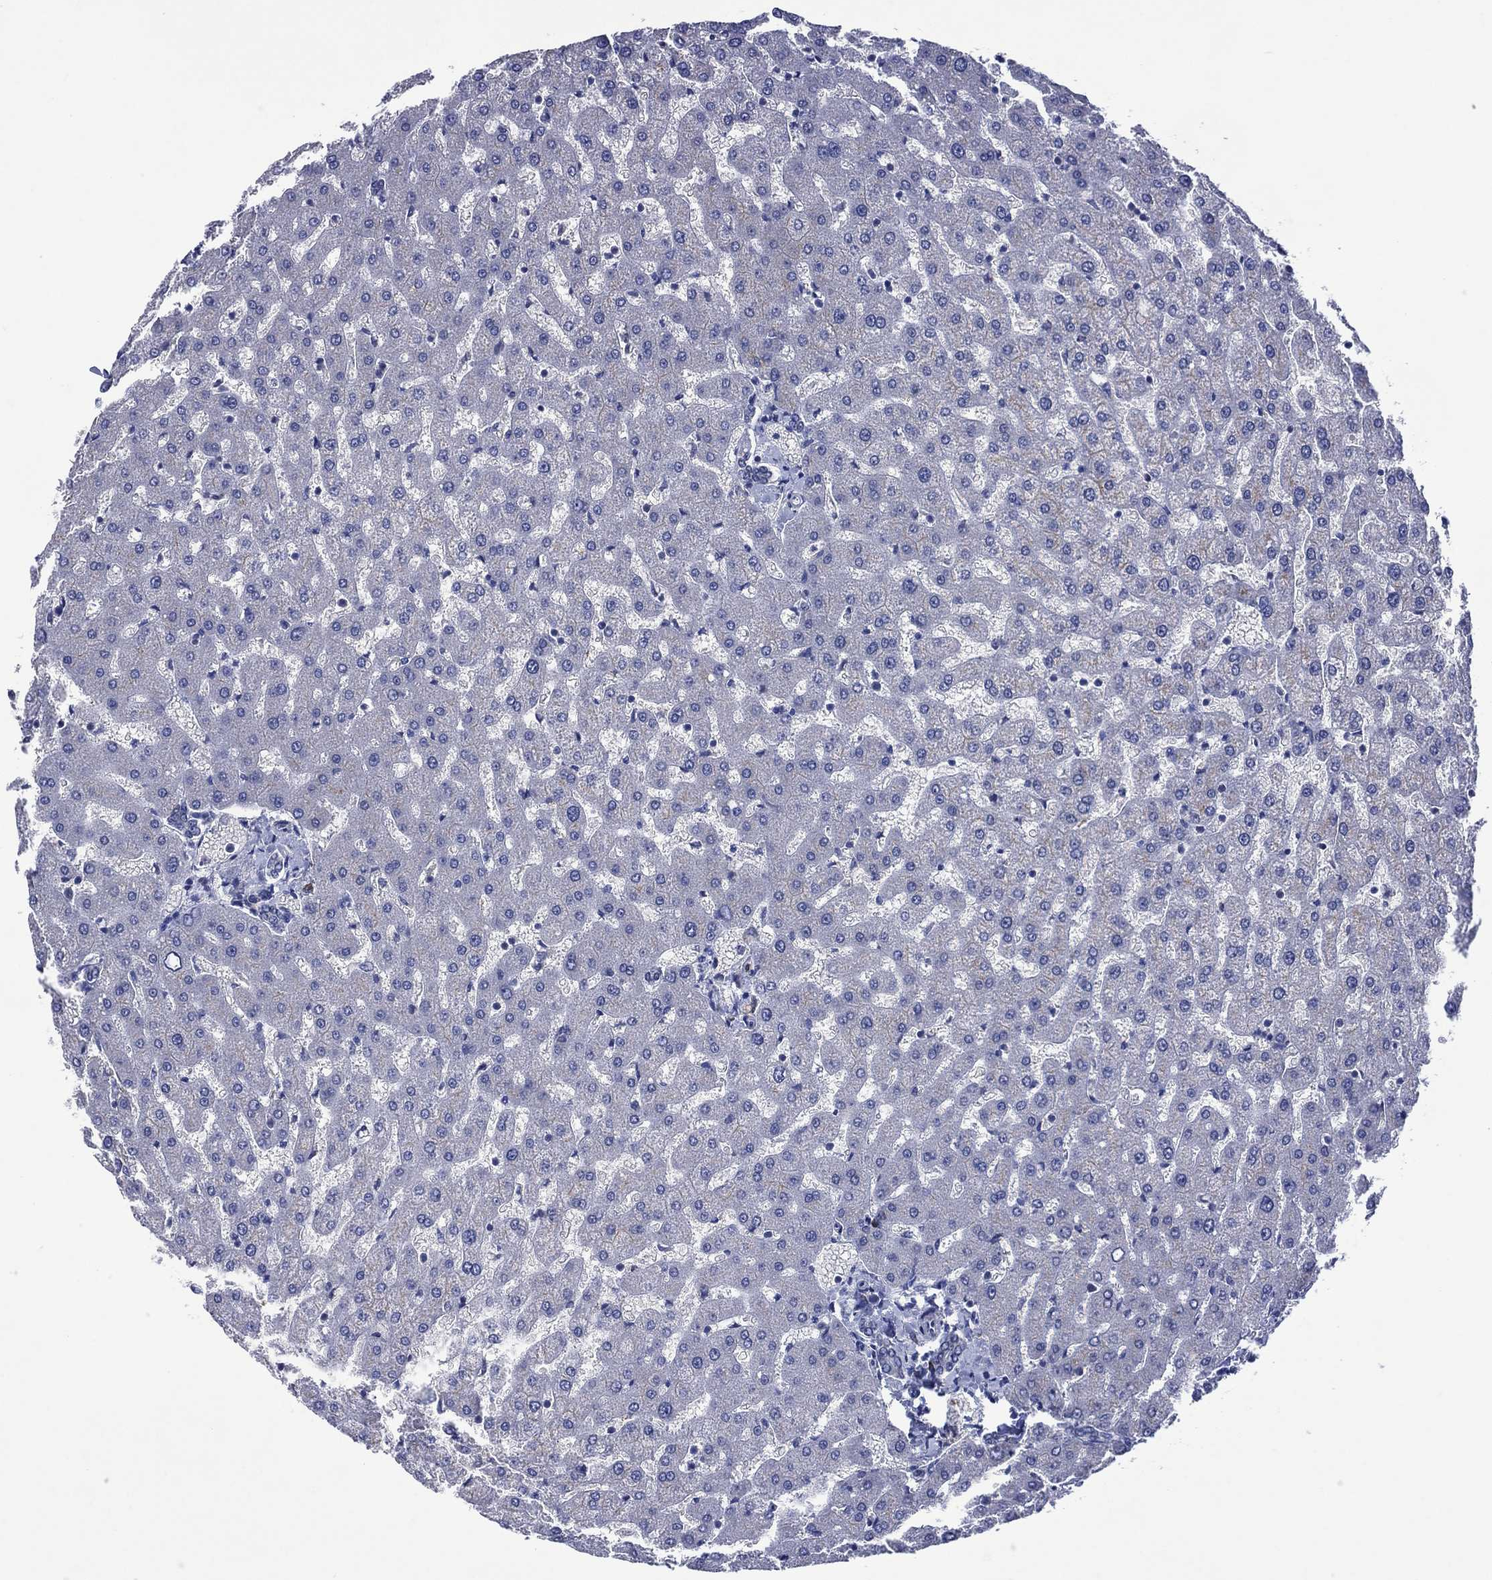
{"staining": {"intensity": "negative", "quantity": "none", "location": "none"}, "tissue": "liver", "cell_type": "Cholangiocytes", "image_type": "normal", "snomed": [{"axis": "morphology", "description": "Normal tissue, NOS"}, {"axis": "topography", "description": "Liver"}], "caption": "Immunohistochemistry of benign liver exhibits no positivity in cholangiocytes. Nuclei are stained in blue.", "gene": "ASB10", "patient": {"sex": "female", "age": 50}}